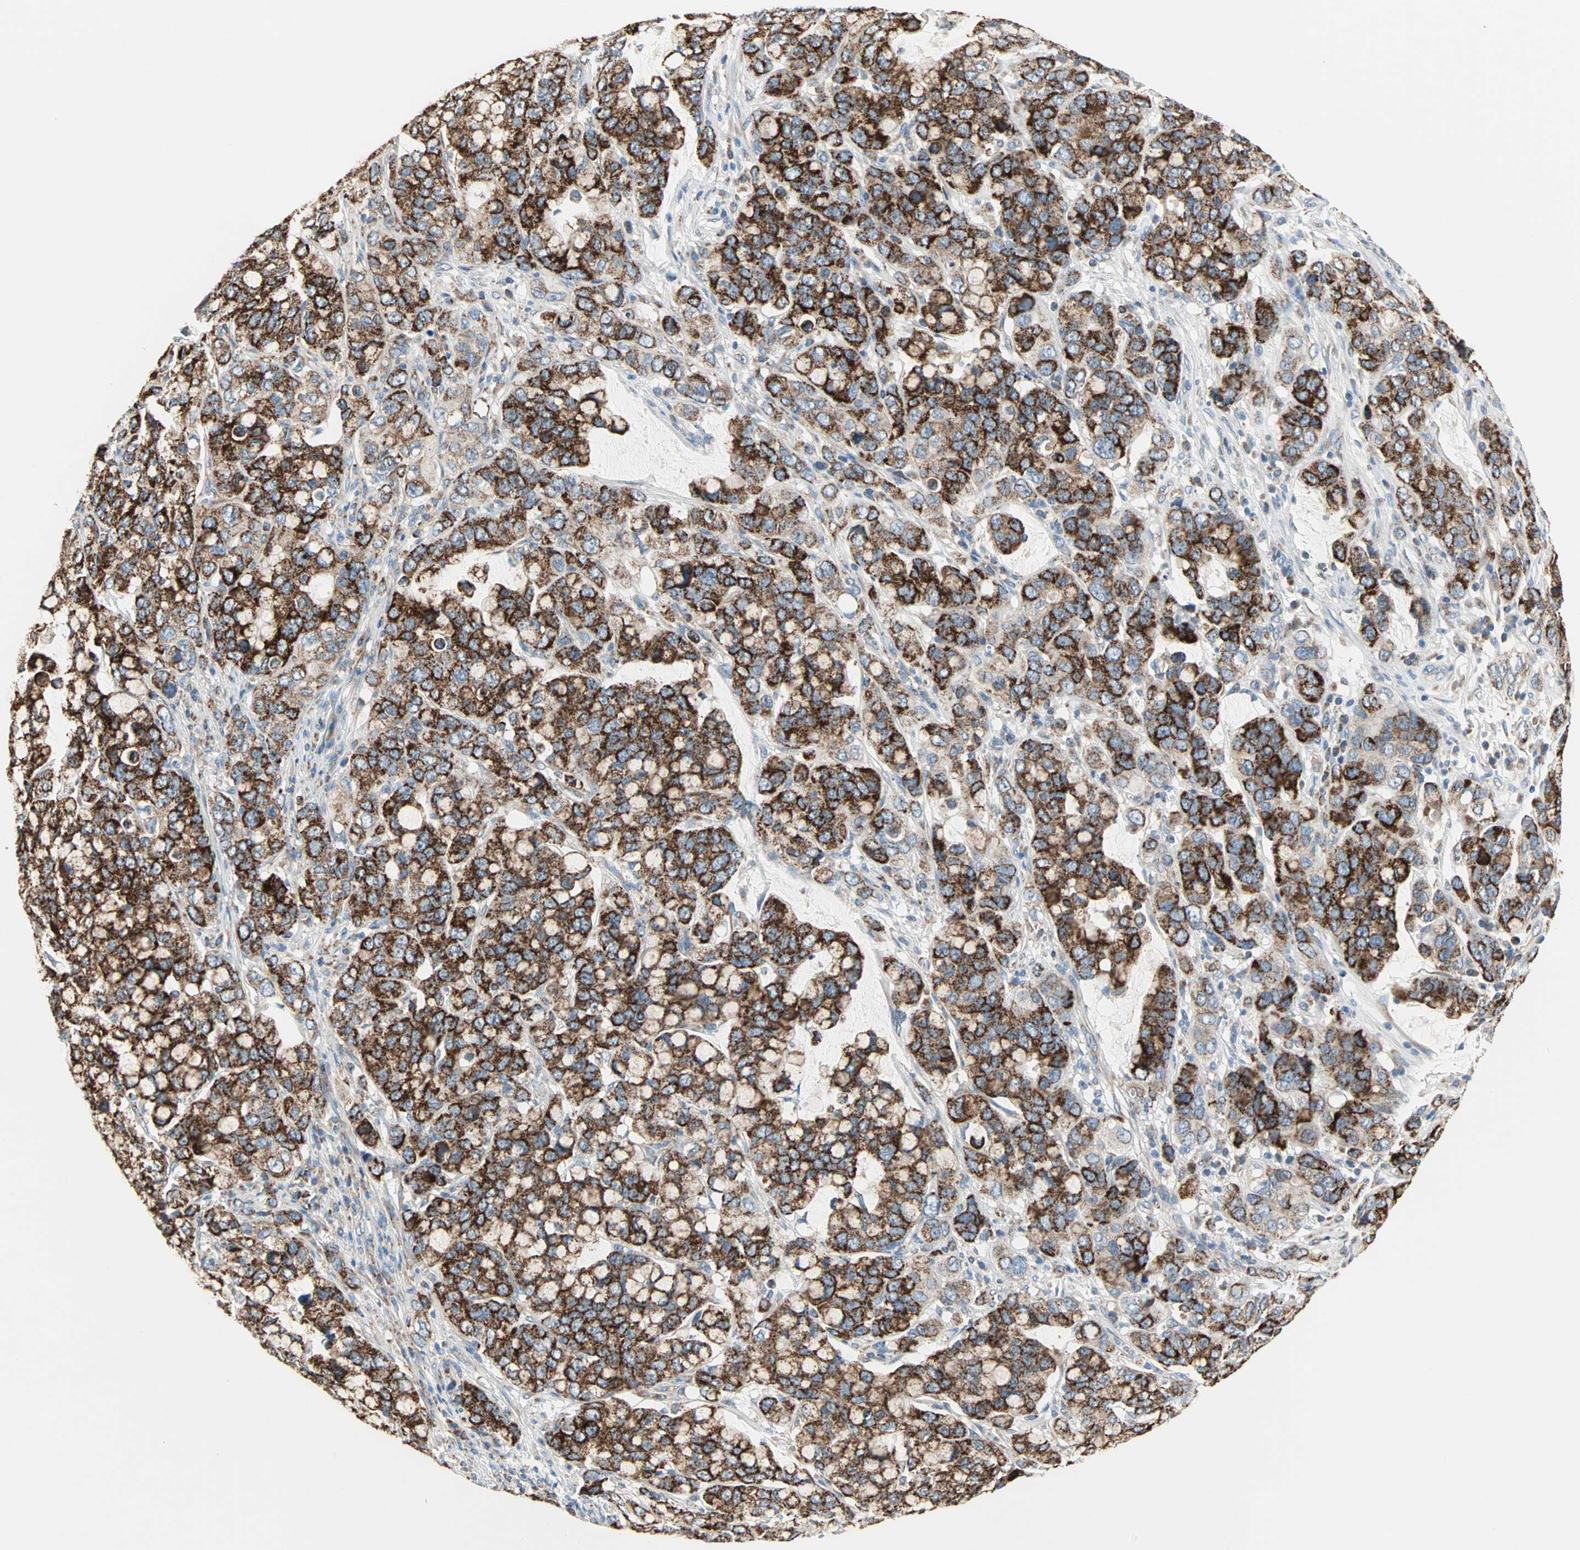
{"staining": {"intensity": "strong", "quantity": ">75%", "location": "cytoplasmic/membranous"}, "tissue": "stomach cancer", "cell_type": "Tumor cells", "image_type": "cancer", "snomed": [{"axis": "morphology", "description": "Adenocarcinoma, NOS"}, {"axis": "topography", "description": "Stomach, lower"}], "caption": "Brown immunohistochemical staining in stomach cancer (adenocarcinoma) reveals strong cytoplasmic/membranous expression in approximately >75% of tumor cells.", "gene": "TST", "patient": {"sex": "male", "age": 84}}